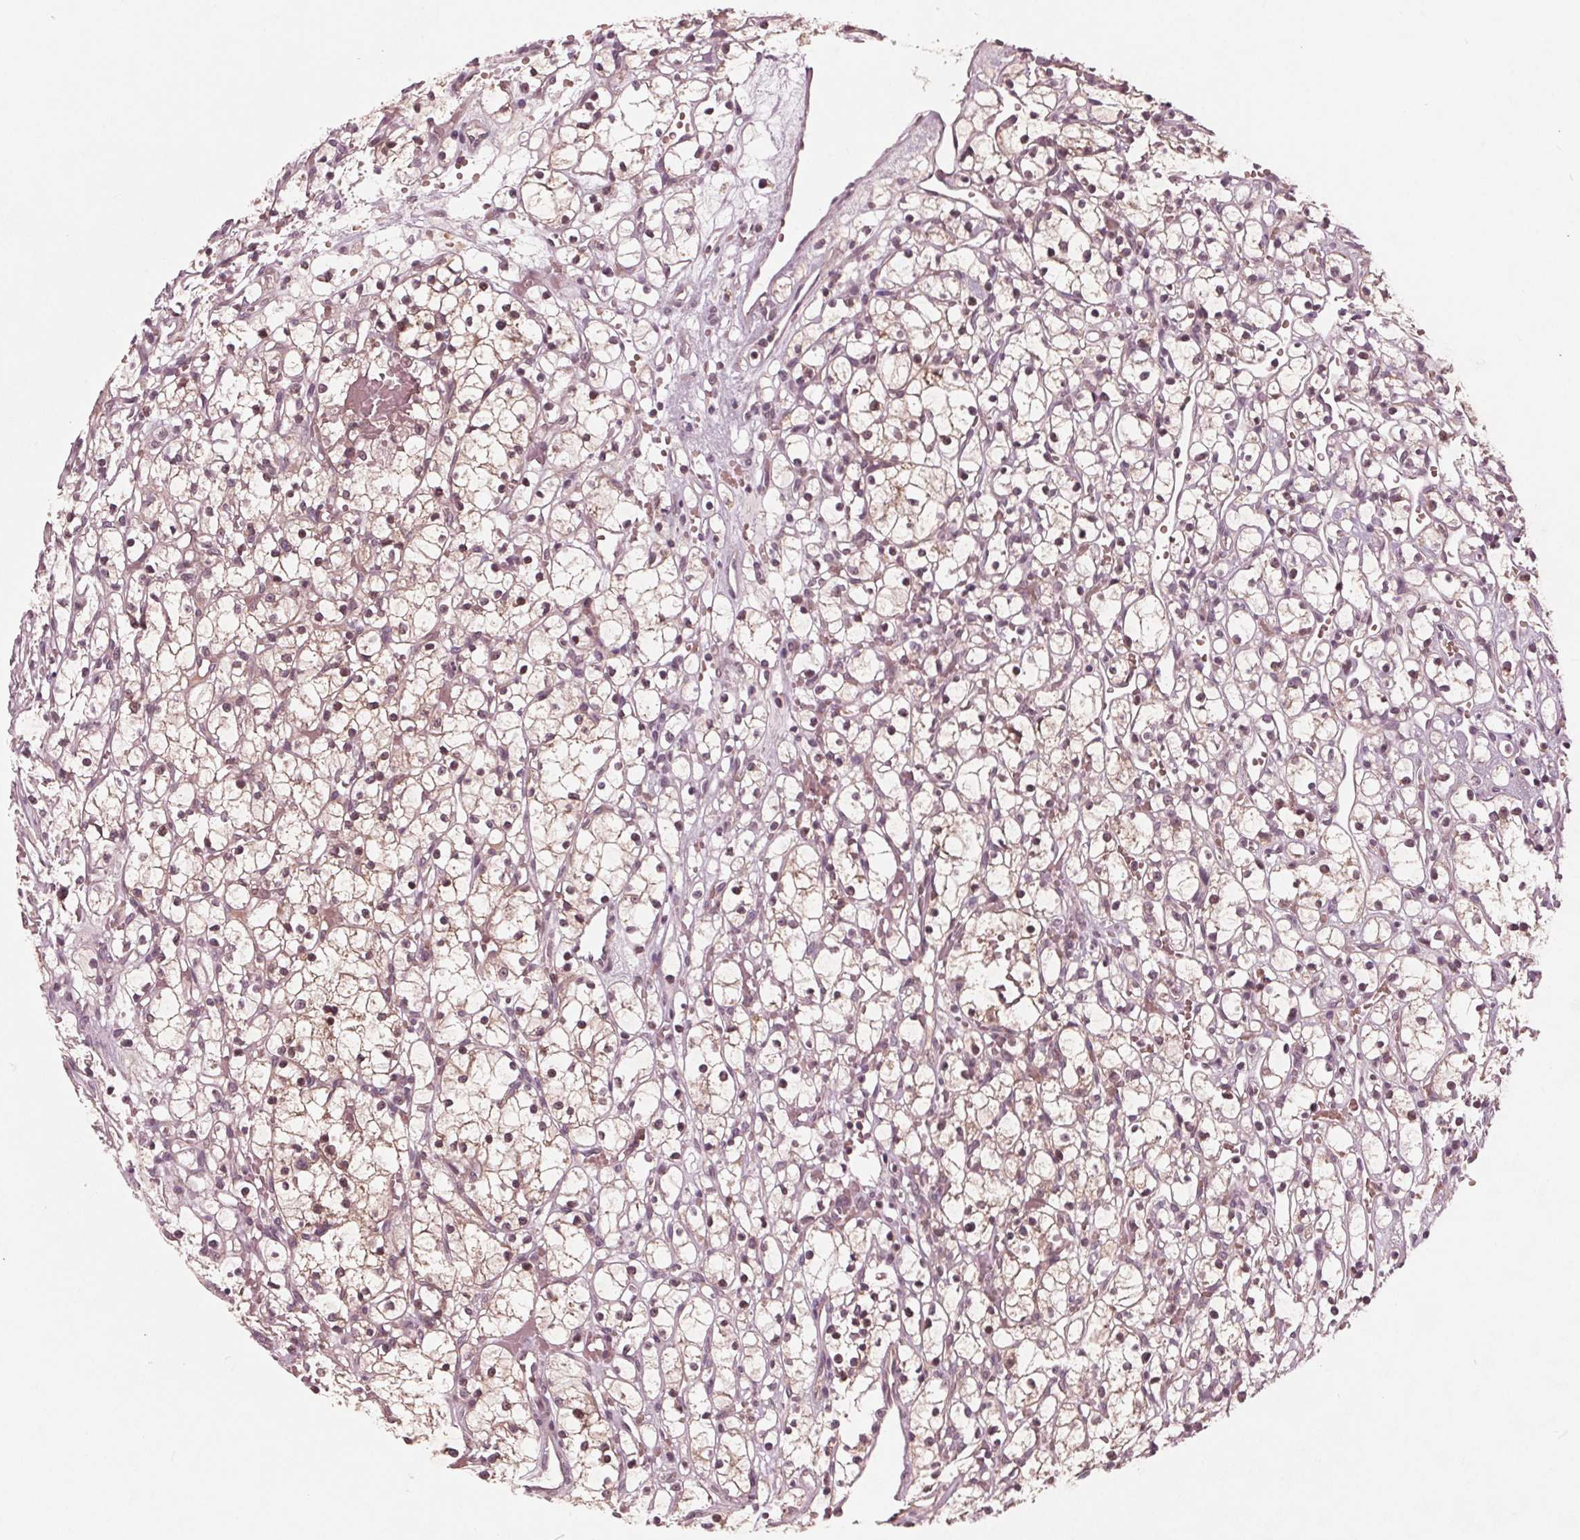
{"staining": {"intensity": "negative", "quantity": "none", "location": "none"}, "tissue": "renal cancer", "cell_type": "Tumor cells", "image_type": "cancer", "snomed": [{"axis": "morphology", "description": "Adenocarcinoma, NOS"}, {"axis": "topography", "description": "Kidney"}], "caption": "This is an immunohistochemistry (IHC) photomicrograph of human renal adenocarcinoma. There is no expression in tumor cells.", "gene": "UBALD1", "patient": {"sex": "female", "age": 59}}